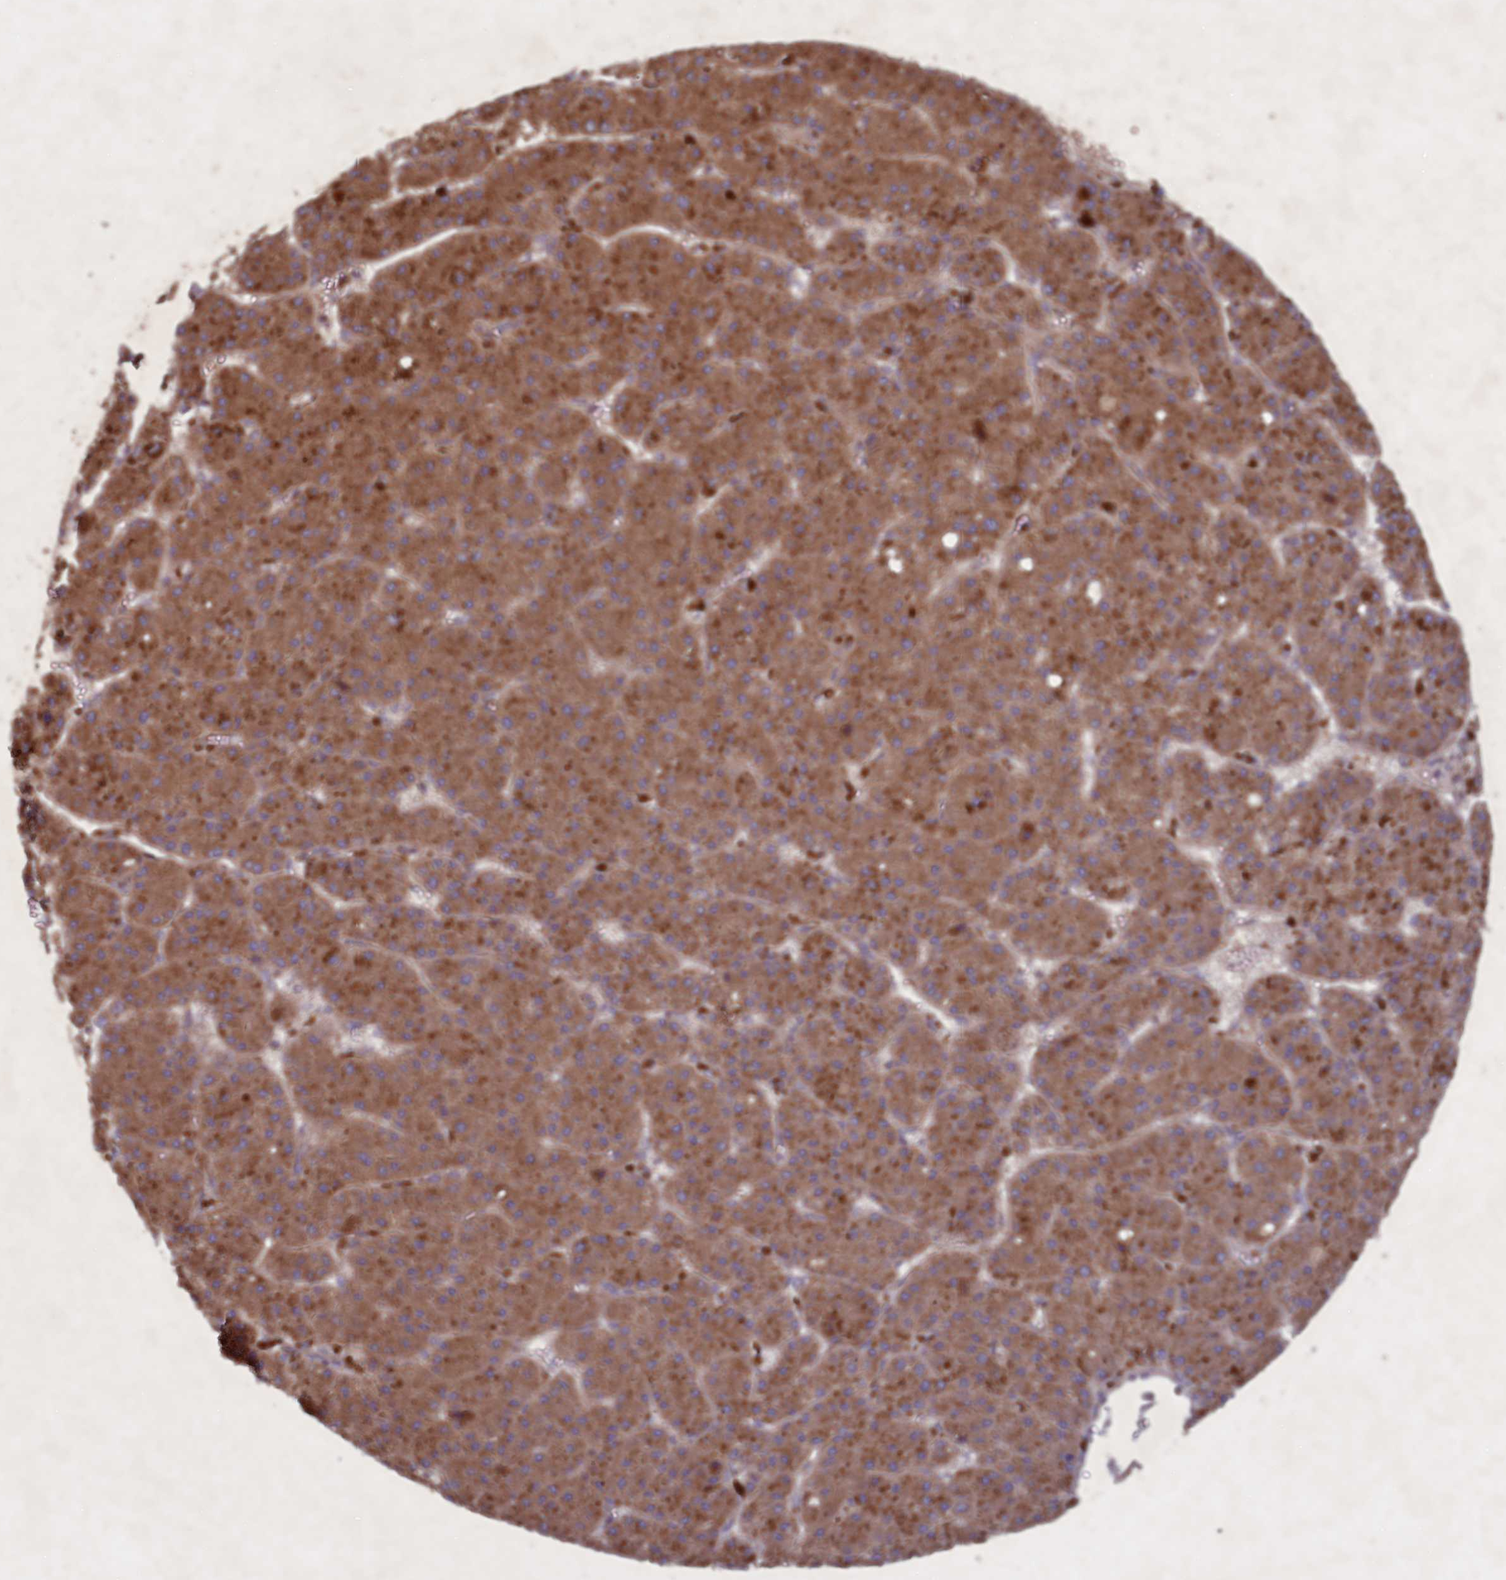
{"staining": {"intensity": "moderate", "quantity": ">75%", "location": "cytoplasmic/membranous"}, "tissue": "liver cancer", "cell_type": "Tumor cells", "image_type": "cancer", "snomed": [{"axis": "morphology", "description": "Carcinoma, Hepatocellular, NOS"}, {"axis": "topography", "description": "Liver"}], "caption": "Tumor cells reveal moderate cytoplasmic/membranous staining in approximately >75% of cells in liver cancer.", "gene": "CIAO2B", "patient": {"sex": "male", "age": 67}}